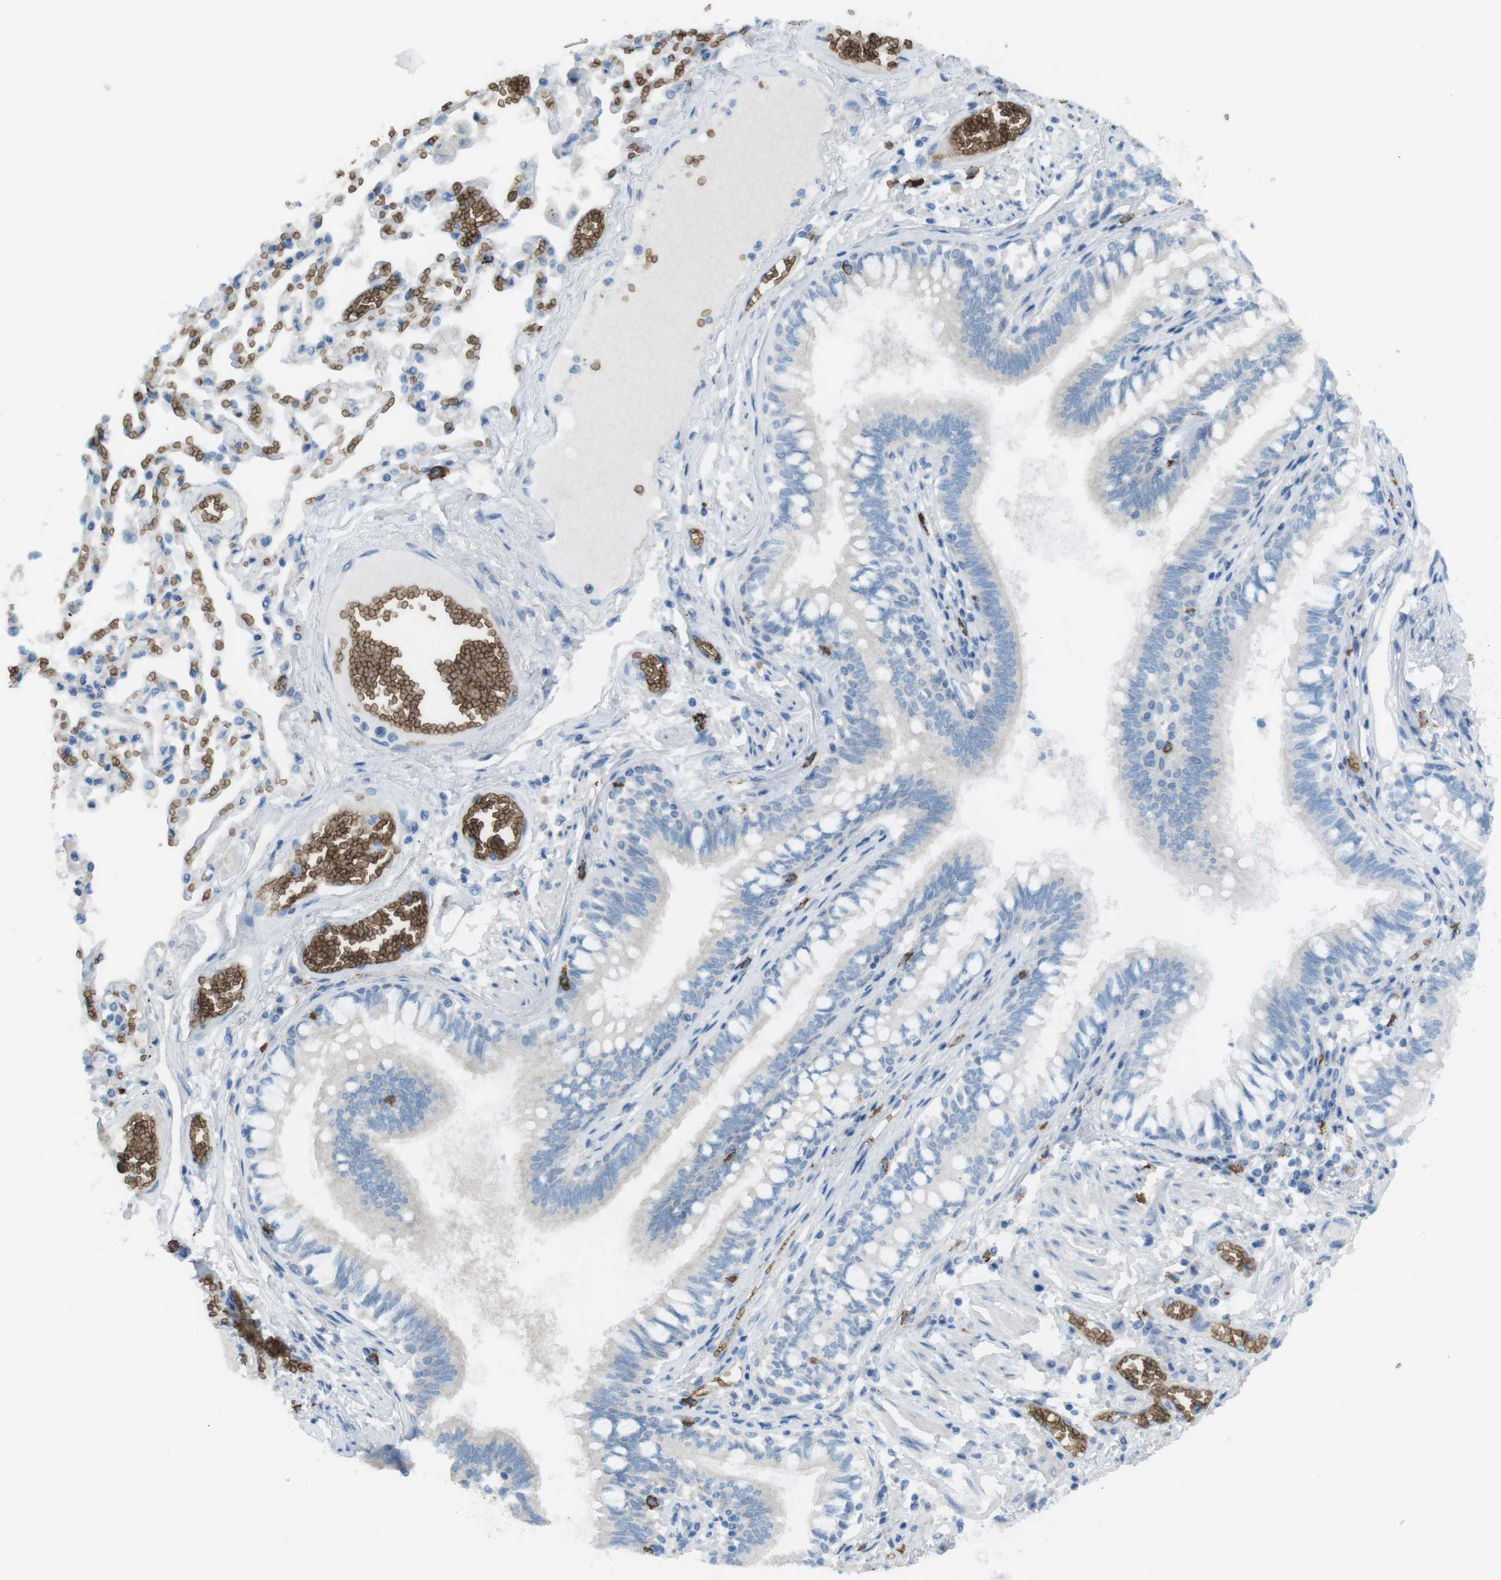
{"staining": {"intensity": "negative", "quantity": "none", "location": "none"}, "tissue": "bronchus", "cell_type": "Respiratory epithelial cells", "image_type": "normal", "snomed": [{"axis": "morphology", "description": "Normal tissue, NOS"}, {"axis": "morphology", "description": "Inflammation, NOS"}, {"axis": "topography", "description": "Cartilage tissue"}, {"axis": "topography", "description": "Lung"}], "caption": "Immunohistochemistry (IHC) micrograph of unremarkable human bronchus stained for a protein (brown), which exhibits no positivity in respiratory epithelial cells.", "gene": "GYPA", "patient": {"sex": "male", "age": 71}}